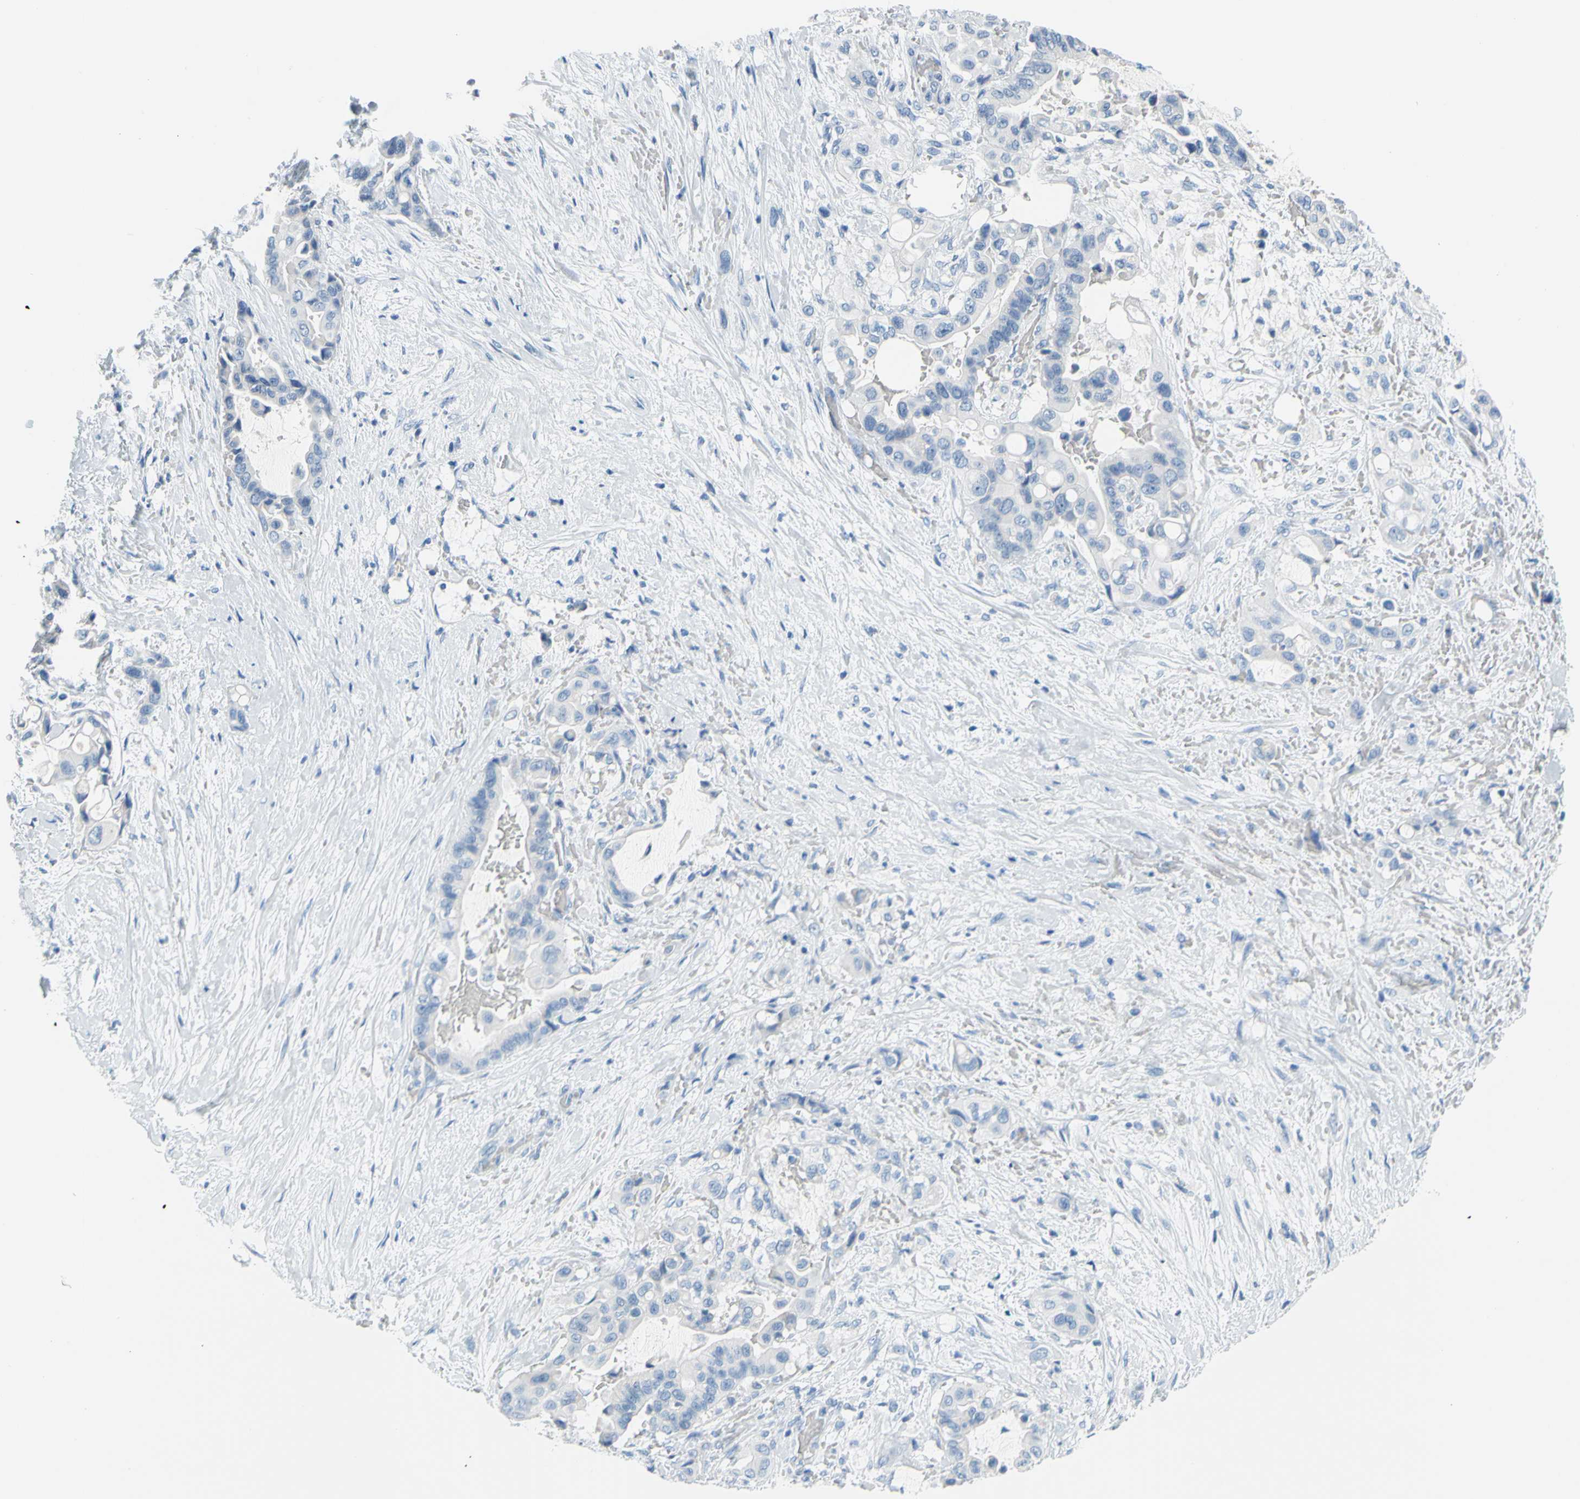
{"staining": {"intensity": "negative", "quantity": "none", "location": "none"}, "tissue": "liver cancer", "cell_type": "Tumor cells", "image_type": "cancer", "snomed": [{"axis": "morphology", "description": "Cholangiocarcinoma"}, {"axis": "topography", "description": "Liver"}], "caption": "The histopathology image reveals no significant positivity in tumor cells of cholangiocarcinoma (liver). The staining was performed using DAB (3,3'-diaminobenzidine) to visualize the protein expression in brown, while the nuclei were stained in blue with hematoxylin (Magnification: 20x).", "gene": "DCT", "patient": {"sex": "female", "age": 61}}